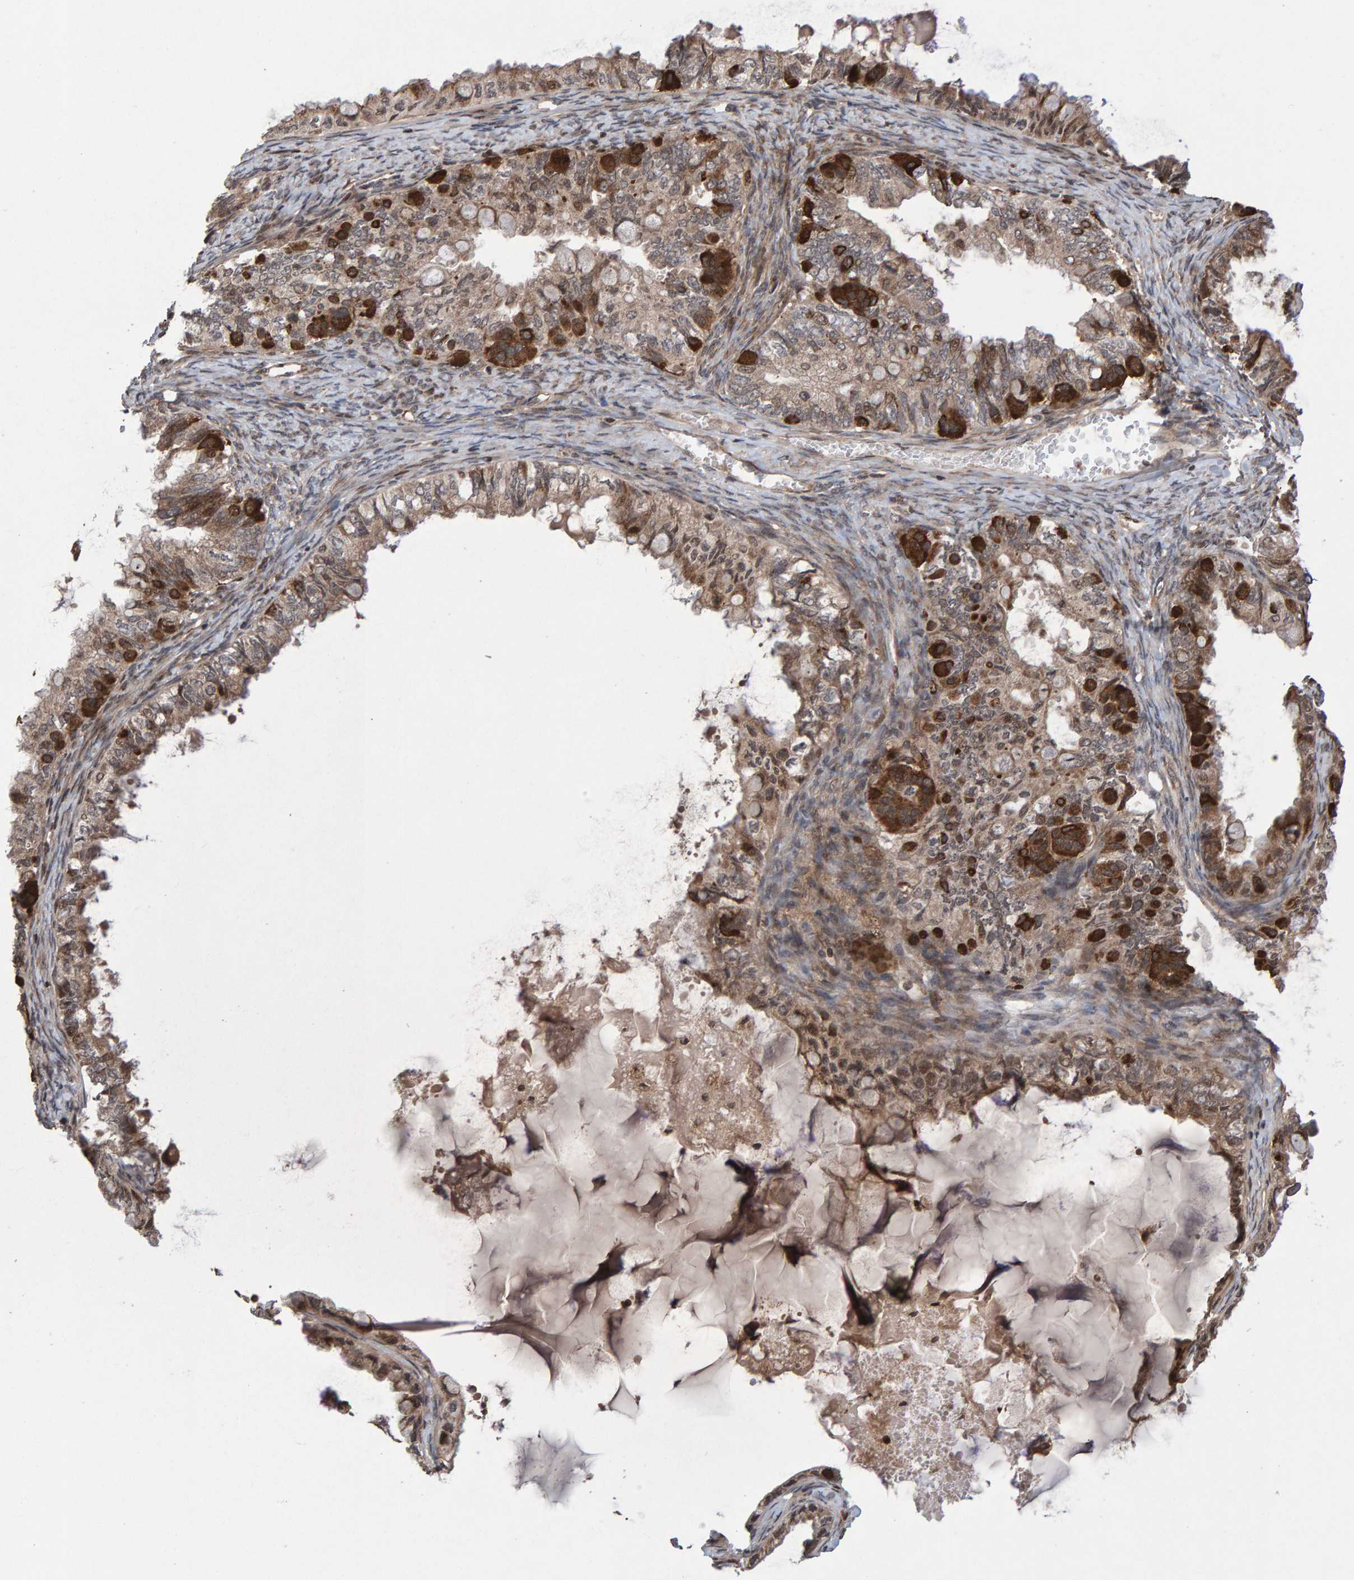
{"staining": {"intensity": "strong", "quantity": ">75%", "location": "cytoplasmic/membranous"}, "tissue": "ovarian cancer", "cell_type": "Tumor cells", "image_type": "cancer", "snomed": [{"axis": "morphology", "description": "Cystadenocarcinoma, mucinous, NOS"}, {"axis": "topography", "description": "Ovary"}], "caption": "Brown immunohistochemical staining in human ovarian cancer (mucinous cystadenocarcinoma) shows strong cytoplasmic/membranous expression in approximately >75% of tumor cells. (IHC, brightfield microscopy, high magnification).", "gene": "PECR", "patient": {"sex": "female", "age": 80}}